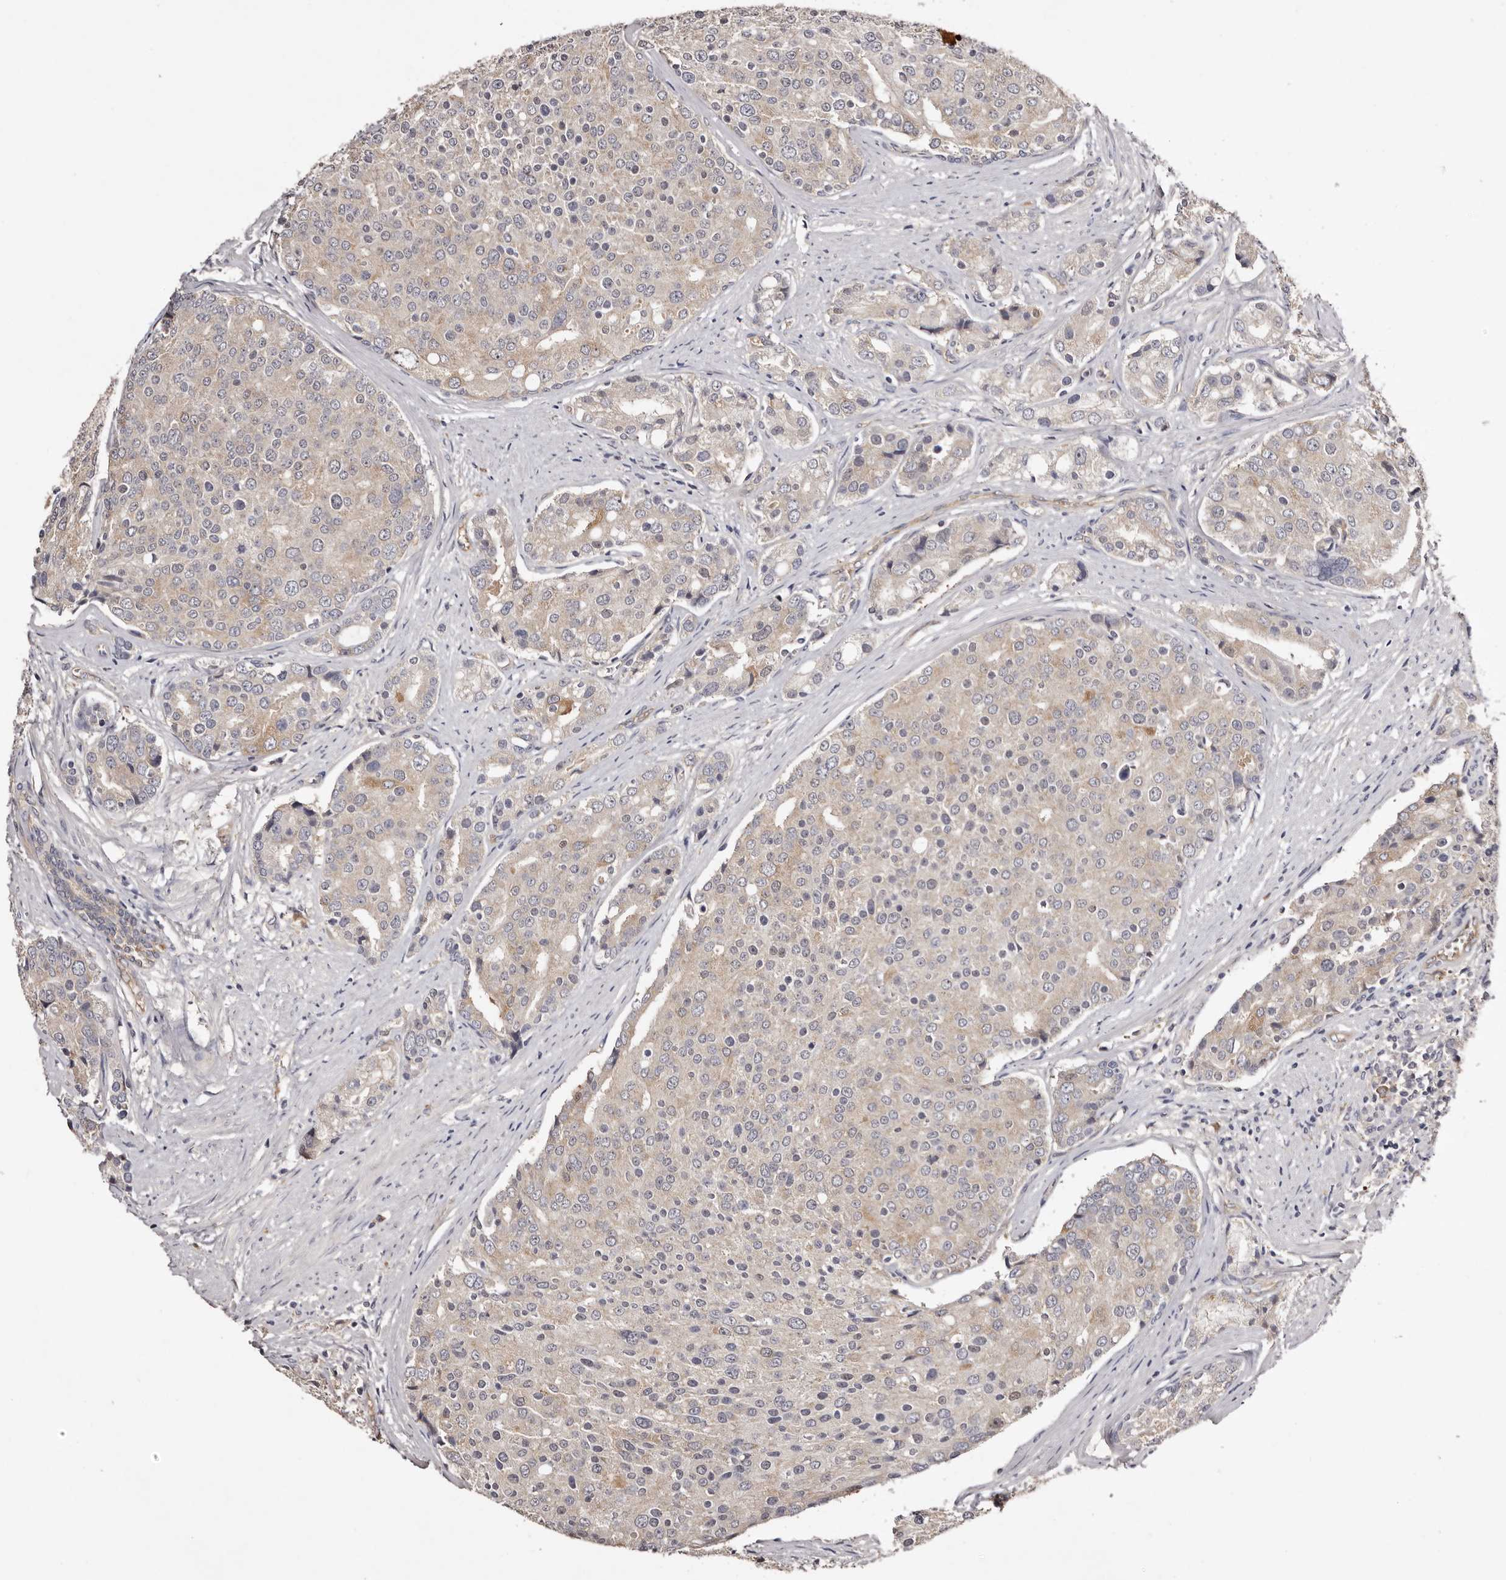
{"staining": {"intensity": "weak", "quantity": ">75%", "location": "cytoplasmic/membranous"}, "tissue": "prostate cancer", "cell_type": "Tumor cells", "image_type": "cancer", "snomed": [{"axis": "morphology", "description": "Adenocarcinoma, High grade"}, {"axis": "topography", "description": "Prostate"}], "caption": "Immunohistochemical staining of human high-grade adenocarcinoma (prostate) reveals low levels of weak cytoplasmic/membranous staining in about >75% of tumor cells.", "gene": "LTV1", "patient": {"sex": "male", "age": 50}}